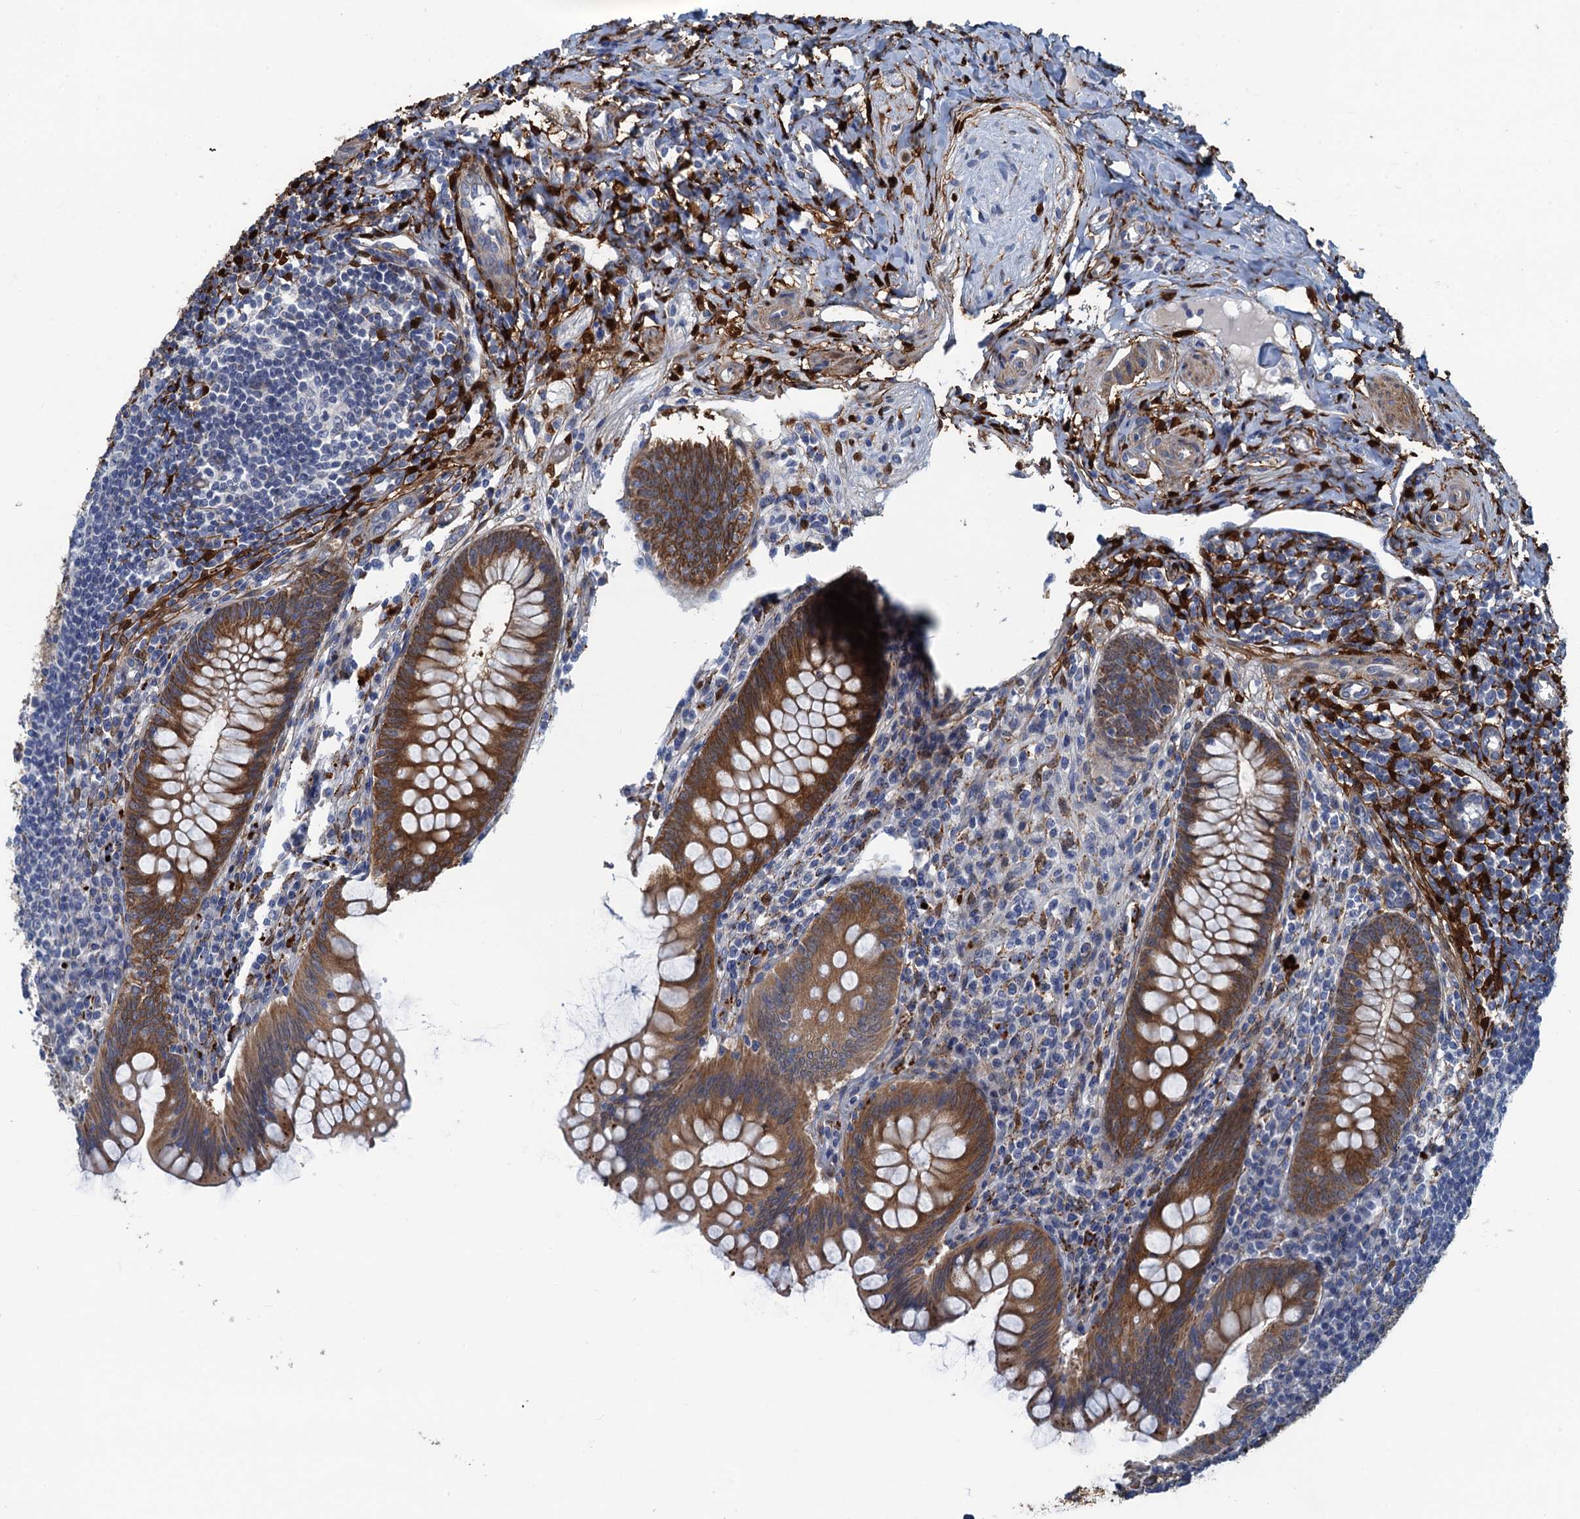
{"staining": {"intensity": "moderate", "quantity": ">75%", "location": "cytoplasmic/membranous"}, "tissue": "appendix", "cell_type": "Glandular cells", "image_type": "normal", "snomed": [{"axis": "morphology", "description": "Normal tissue, NOS"}, {"axis": "topography", "description": "Appendix"}], "caption": "DAB (3,3'-diaminobenzidine) immunohistochemical staining of unremarkable human appendix displays moderate cytoplasmic/membranous protein expression in about >75% of glandular cells.", "gene": "POGLUT3", "patient": {"sex": "female", "age": 33}}